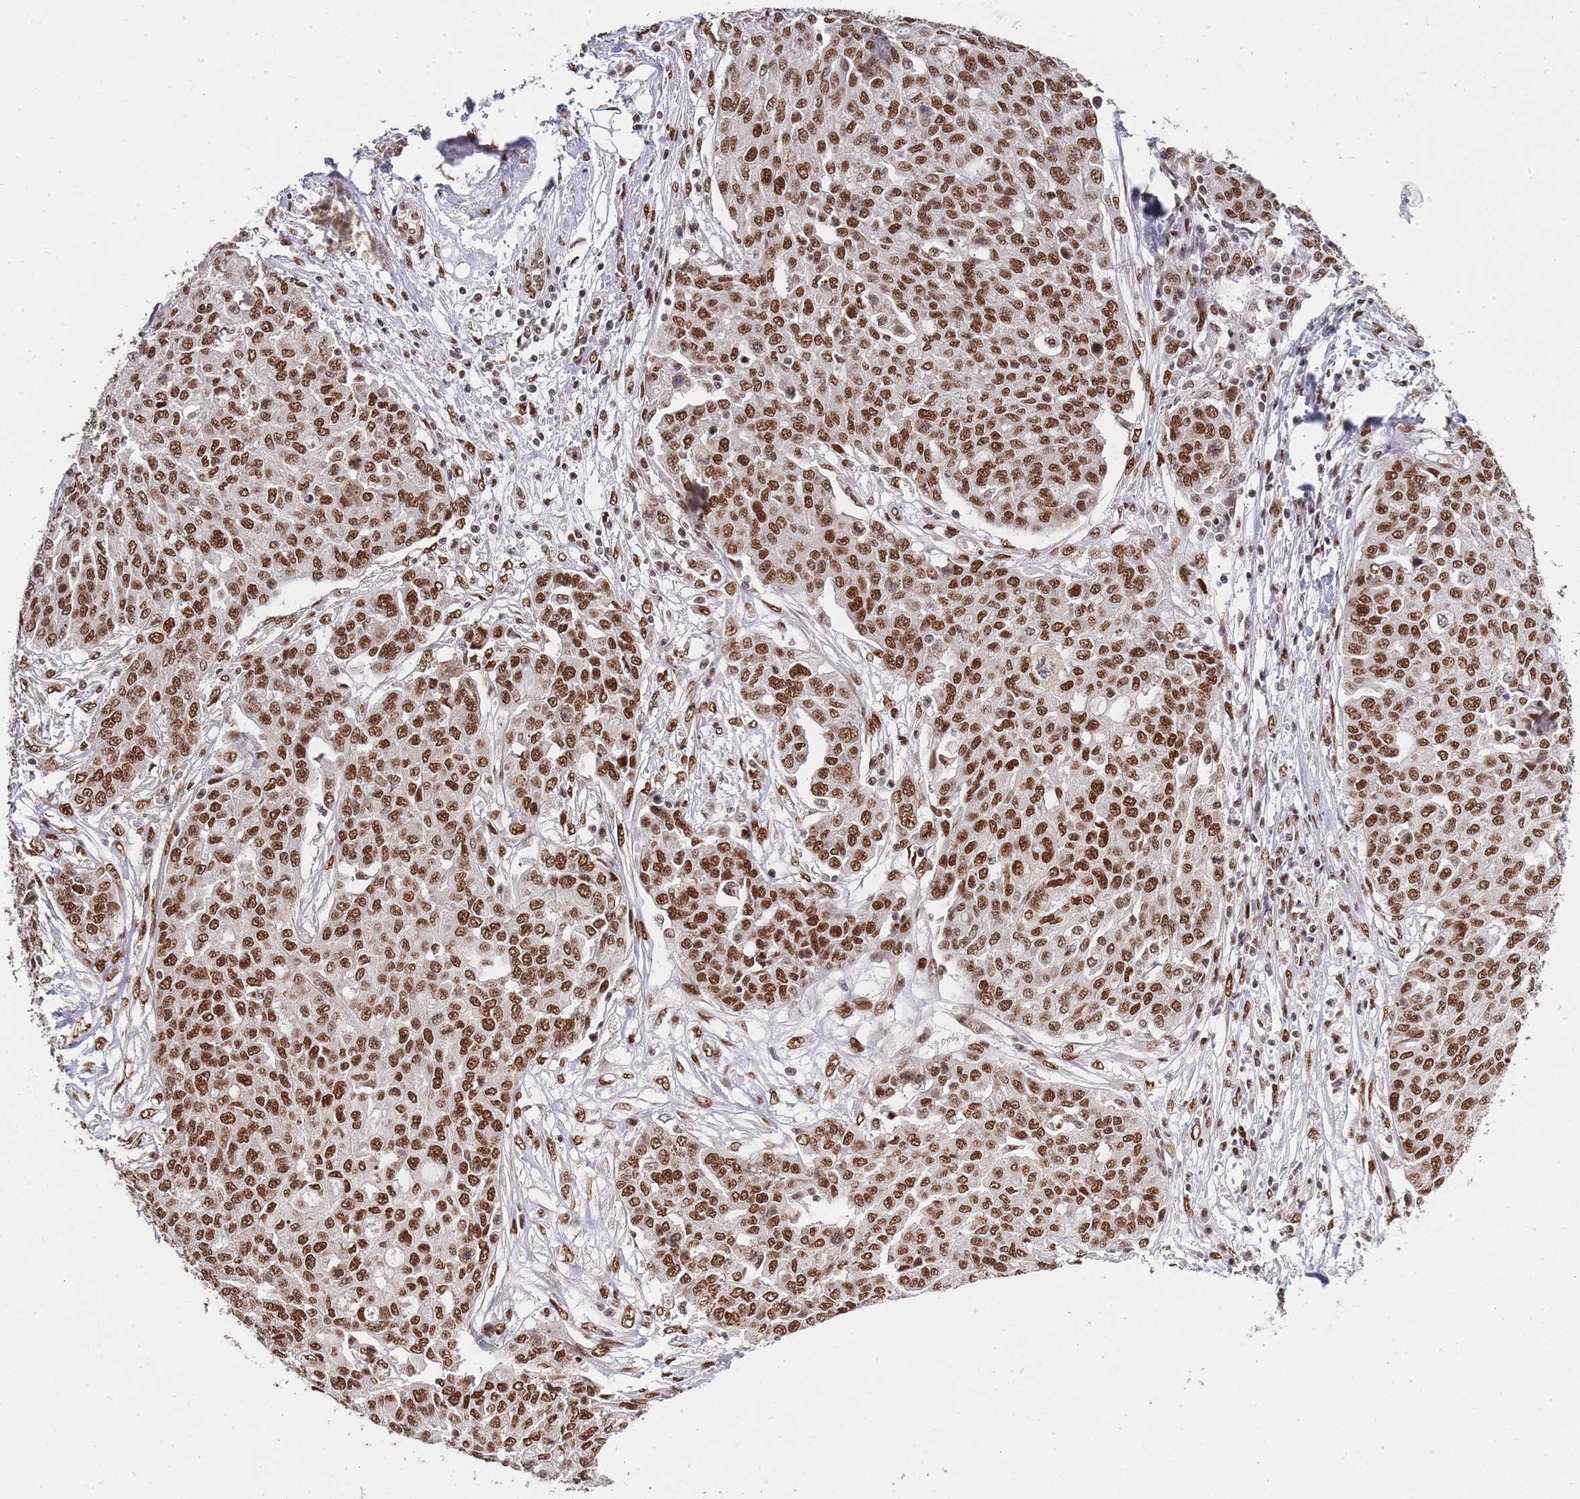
{"staining": {"intensity": "moderate", "quantity": ">75%", "location": "nuclear"}, "tissue": "ovarian cancer", "cell_type": "Tumor cells", "image_type": "cancer", "snomed": [{"axis": "morphology", "description": "Cystadenocarcinoma, serous, NOS"}, {"axis": "topography", "description": "Soft tissue"}, {"axis": "topography", "description": "Ovary"}], "caption": "A photomicrograph showing moderate nuclear expression in about >75% of tumor cells in ovarian serous cystadenocarcinoma, as visualized by brown immunohistochemical staining.", "gene": "PRKDC", "patient": {"sex": "female", "age": 57}}